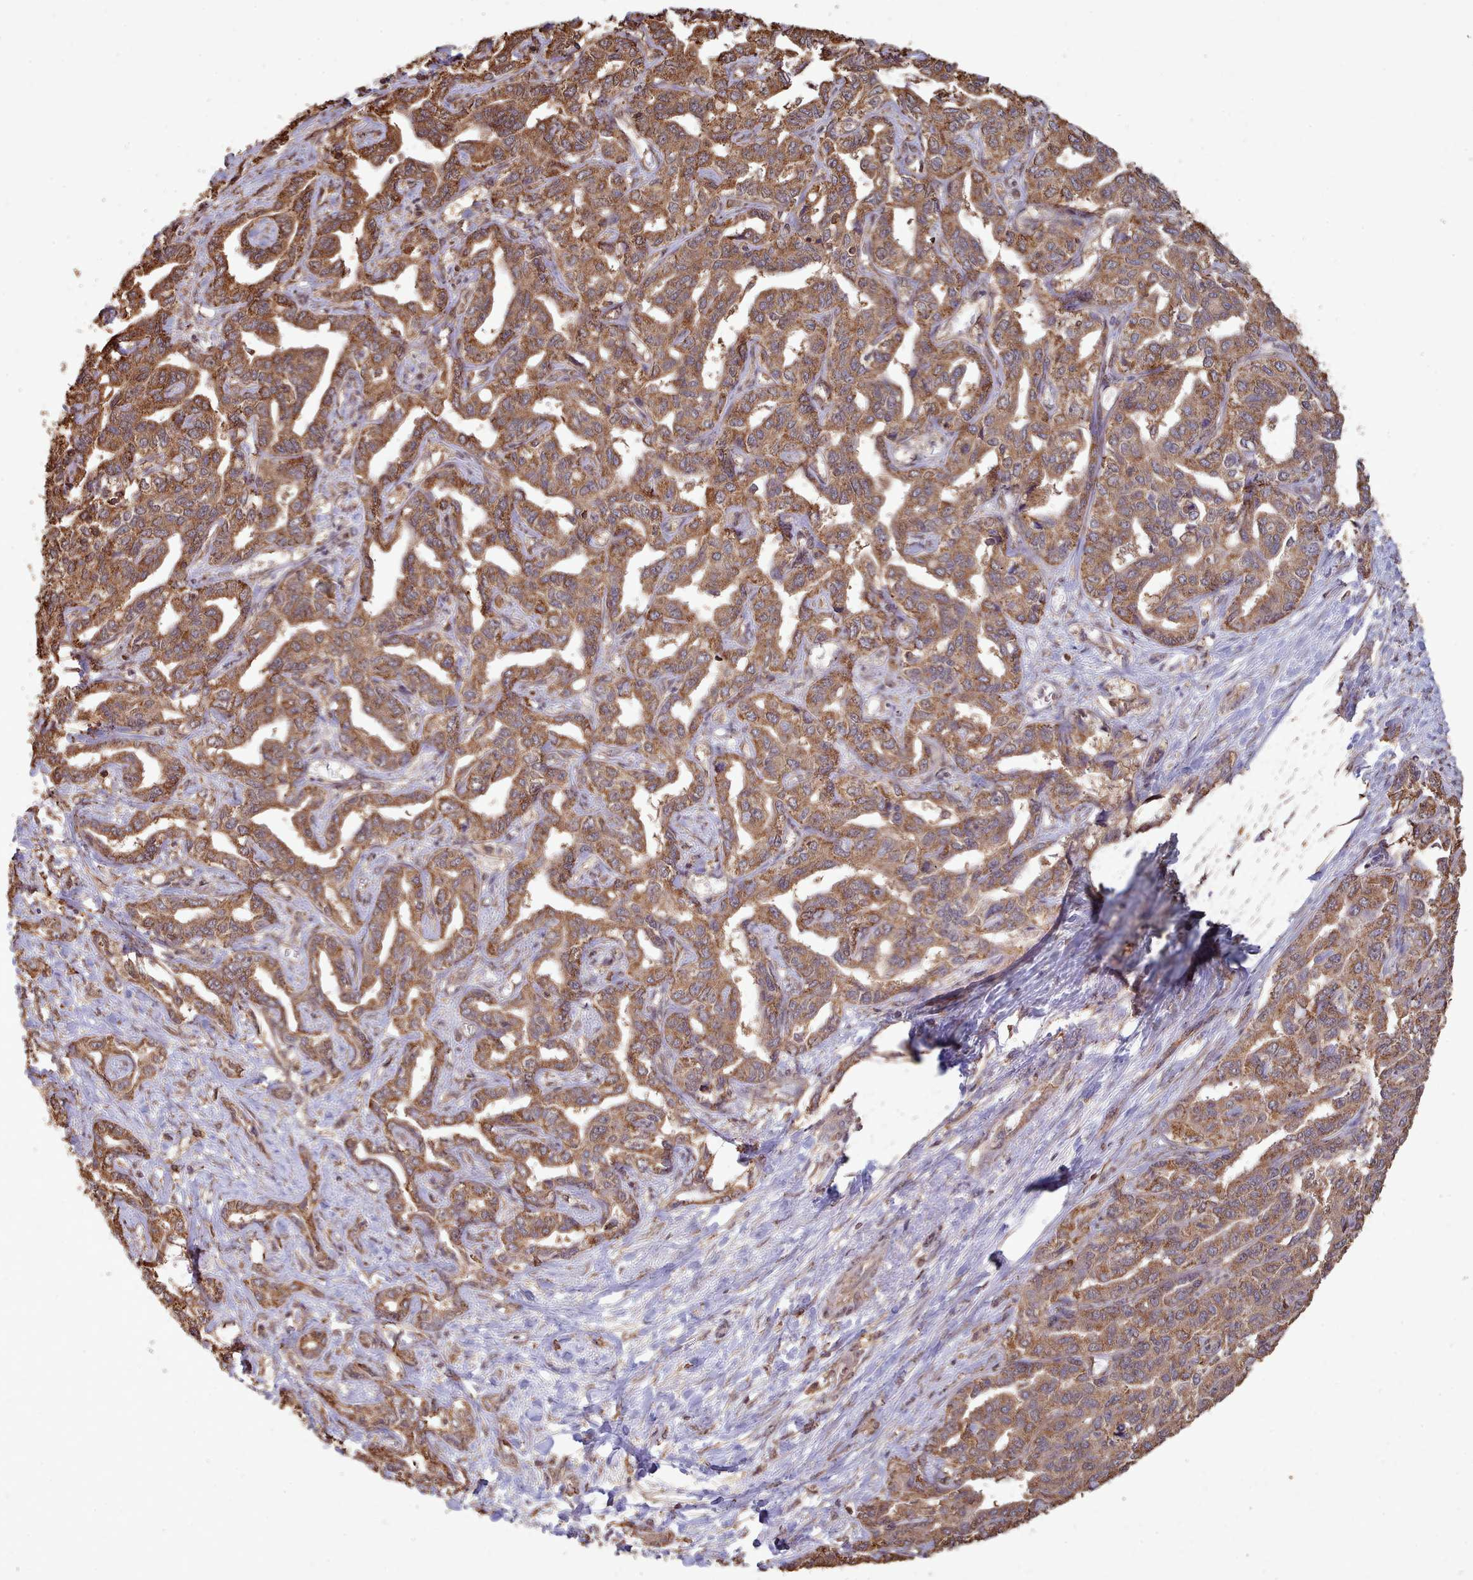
{"staining": {"intensity": "moderate", "quantity": ">75%", "location": "cytoplasmic/membranous"}, "tissue": "liver cancer", "cell_type": "Tumor cells", "image_type": "cancer", "snomed": [{"axis": "morphology", "description": "Cholangiocarcinoma"}, {"axis": "topography", "description": "Liver"}], "caption": "The photomicrograph displays staining of liver cancer, revealing moderate cytoplasmic/membranous protein staining (brown color) within tumor cells. Immunohistochemistry stains the protein of interest in brown and the nuclei are stained blue.", "gene": "METRN", "patient": {"sex": "male", "age": 59}}